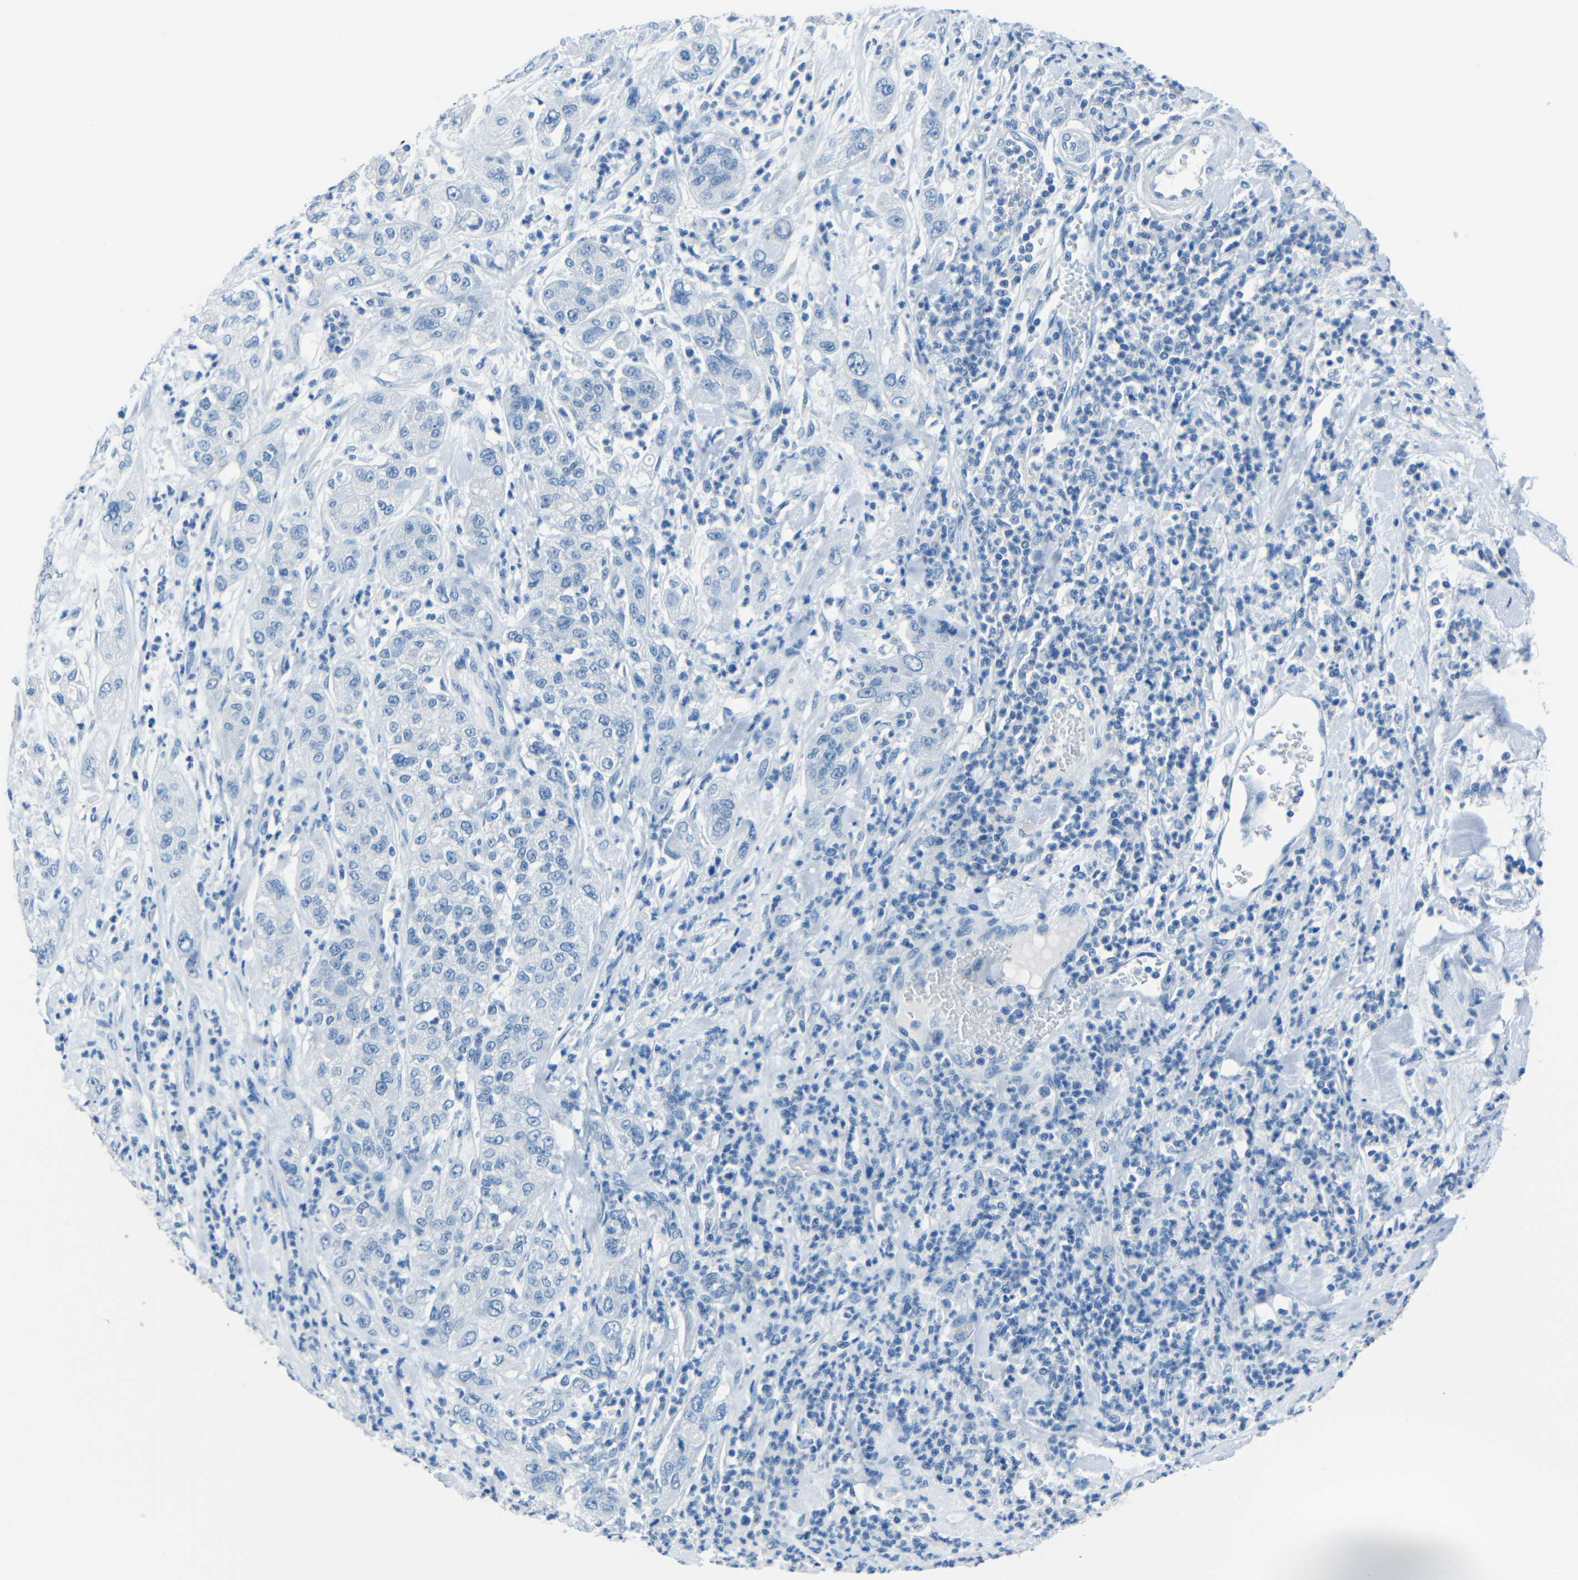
{"staining": {"intensity": "negative", "quantity": "none", "location": "none"}, "tissue": "pancreatic cancer", "cell_type": "Tumor cells", "image_type": "cancer", "snomed": [{"axis": "morphology", "description": "Adenocarcinoma, NOS"}, {"axis": "topography", "description": "Pancreas"}], "caption": "Immunohistochemistry micrograph of human pancreatic cancer stained for a protein (brown), which displays no expression in tumor cells. Brightfield microscopy of immunohistochemistry (IHC) stained with DAB (brown) and hematoxylin (blue), captured at high magnification.", "gene": "FBN2", "patient": {"sex": "female", "age": 78}}